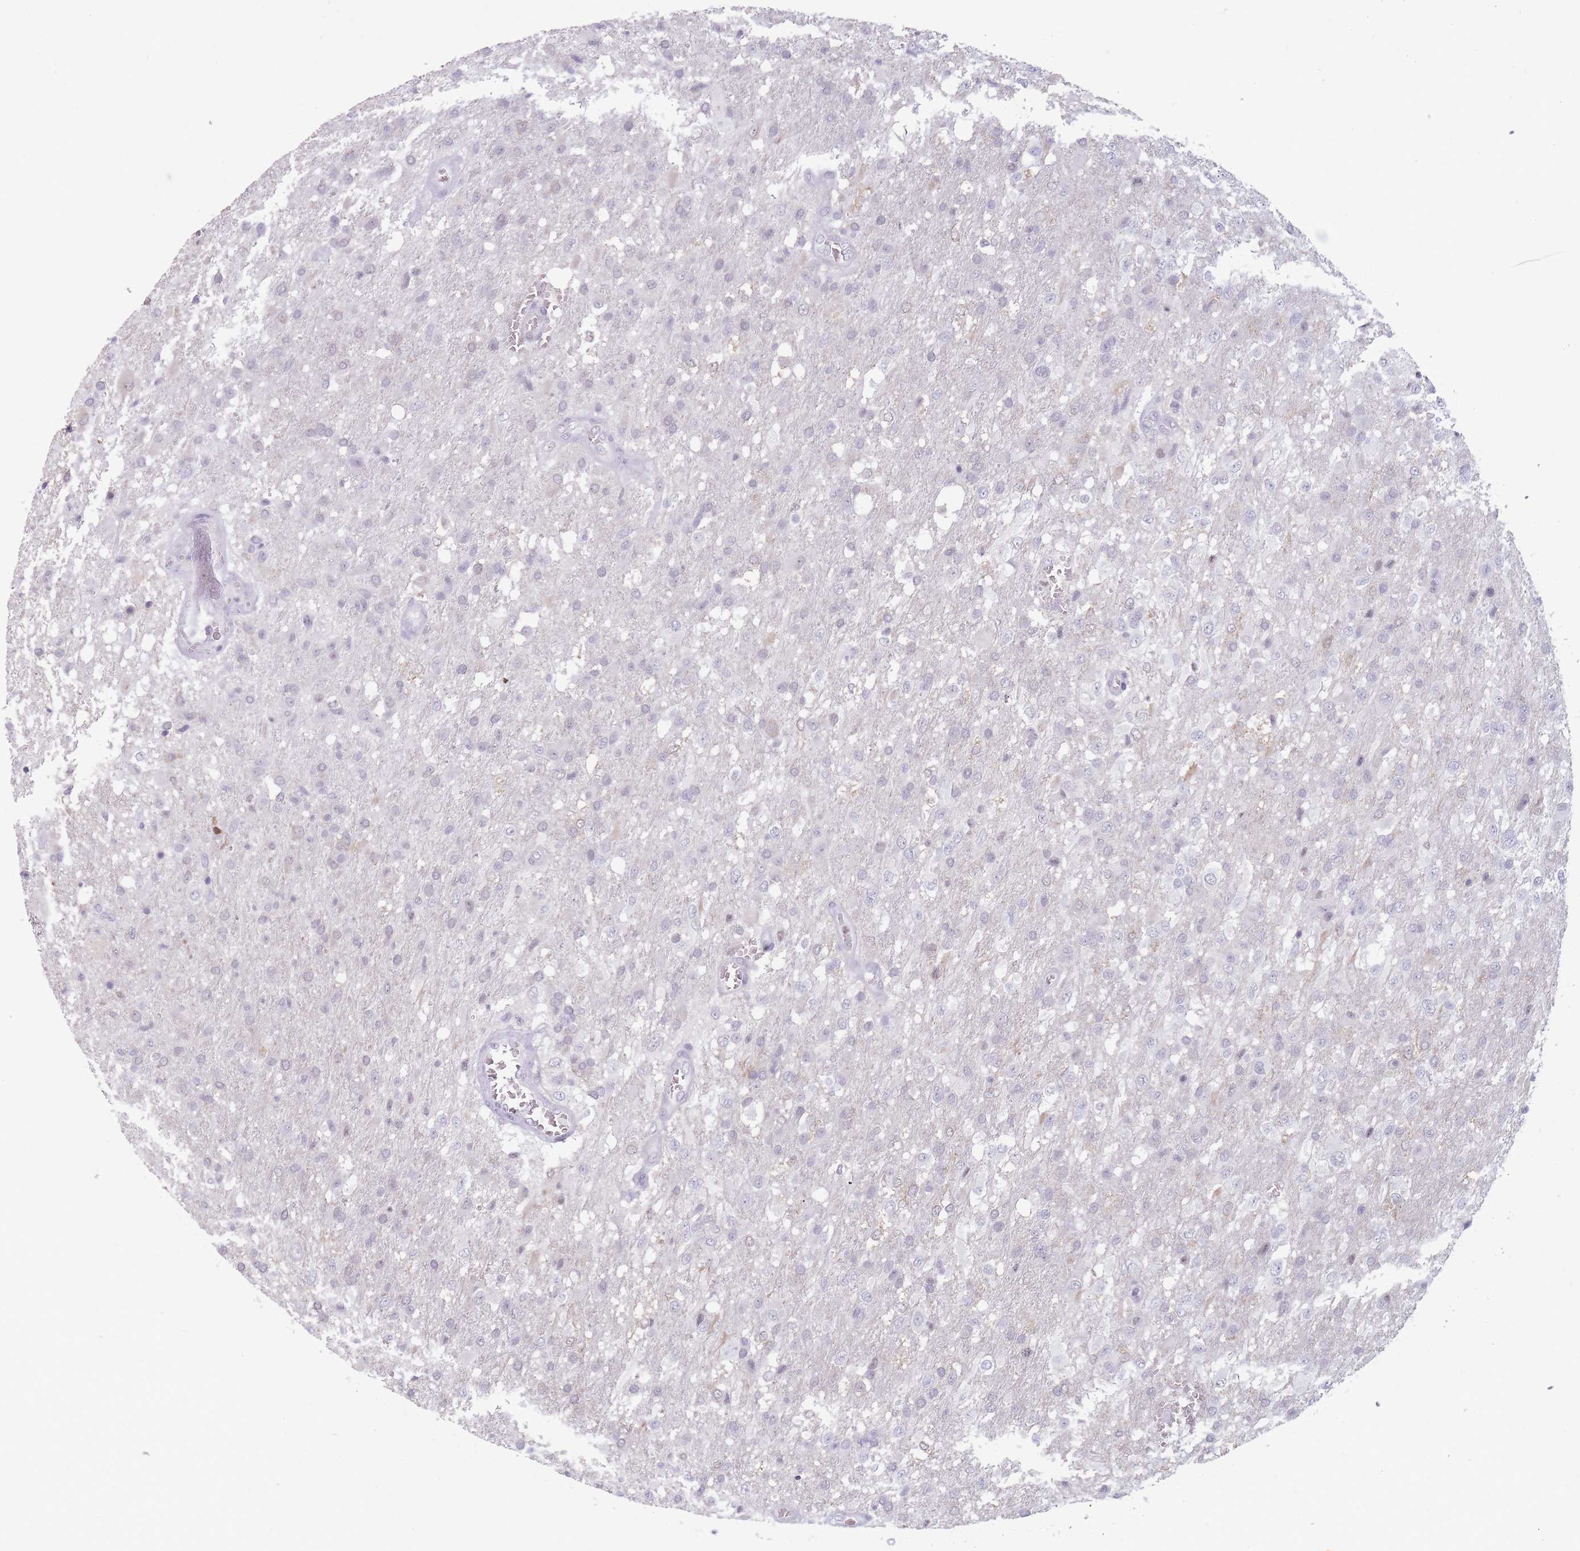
{"staining": {"intensity": "negative", "quantity": "none", "location": "none"}, "tissue": "glioma", "cell_type": "Tumor cells", "image_type": "cancer", "snomed": [{"axis": "morphology", "description": "Glioma, malignant, High grade"}, {"axis": "topography", "description": "Brain"}], "caption": "Malignant high-grade glioma stained for a protein using immunohistochemistry (IHC) demonstrates no positivity tumor cells.", "gene": "ARID3B", "patient": {"sex": "female", "age": 74}}